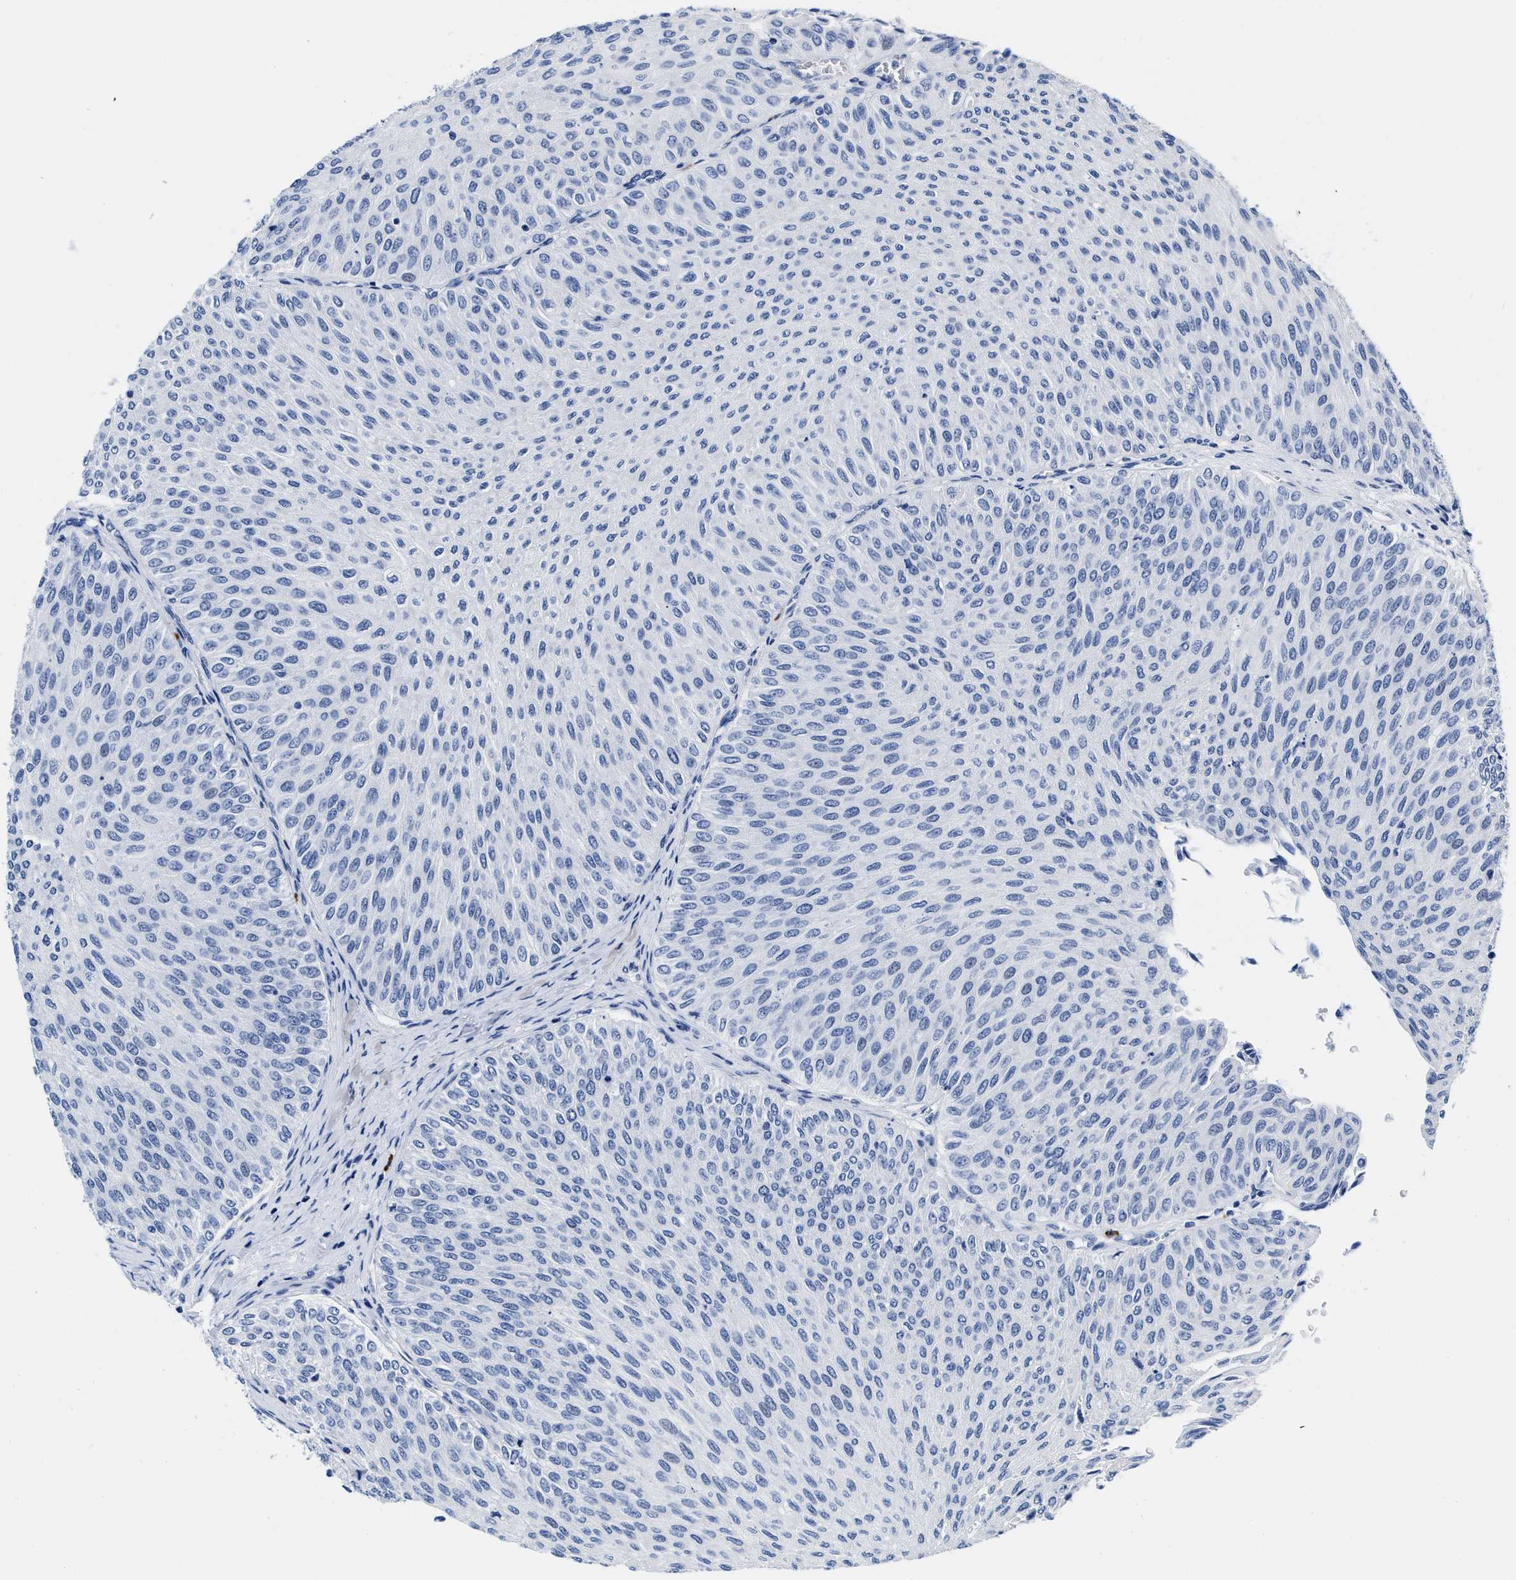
{"staining": {"intensity": "negative", "quantity": "none", "location": "none"}, "tissue": "urothelial cancer", "cell_type": "Tumor cells", "image_type": "cancer", "snomed": [{"axis": "morphology", "description": "Urothelial carcinoma, Low grade"}, {"axis": "topography", "description": "Urinary bladder"}], "caption": "Low-grade urothelial carcinoma stained for a protein using IHC reveals no expression tumor cells.", "gene": "CER1", "patient": {"sex": "male", "age": 78}}